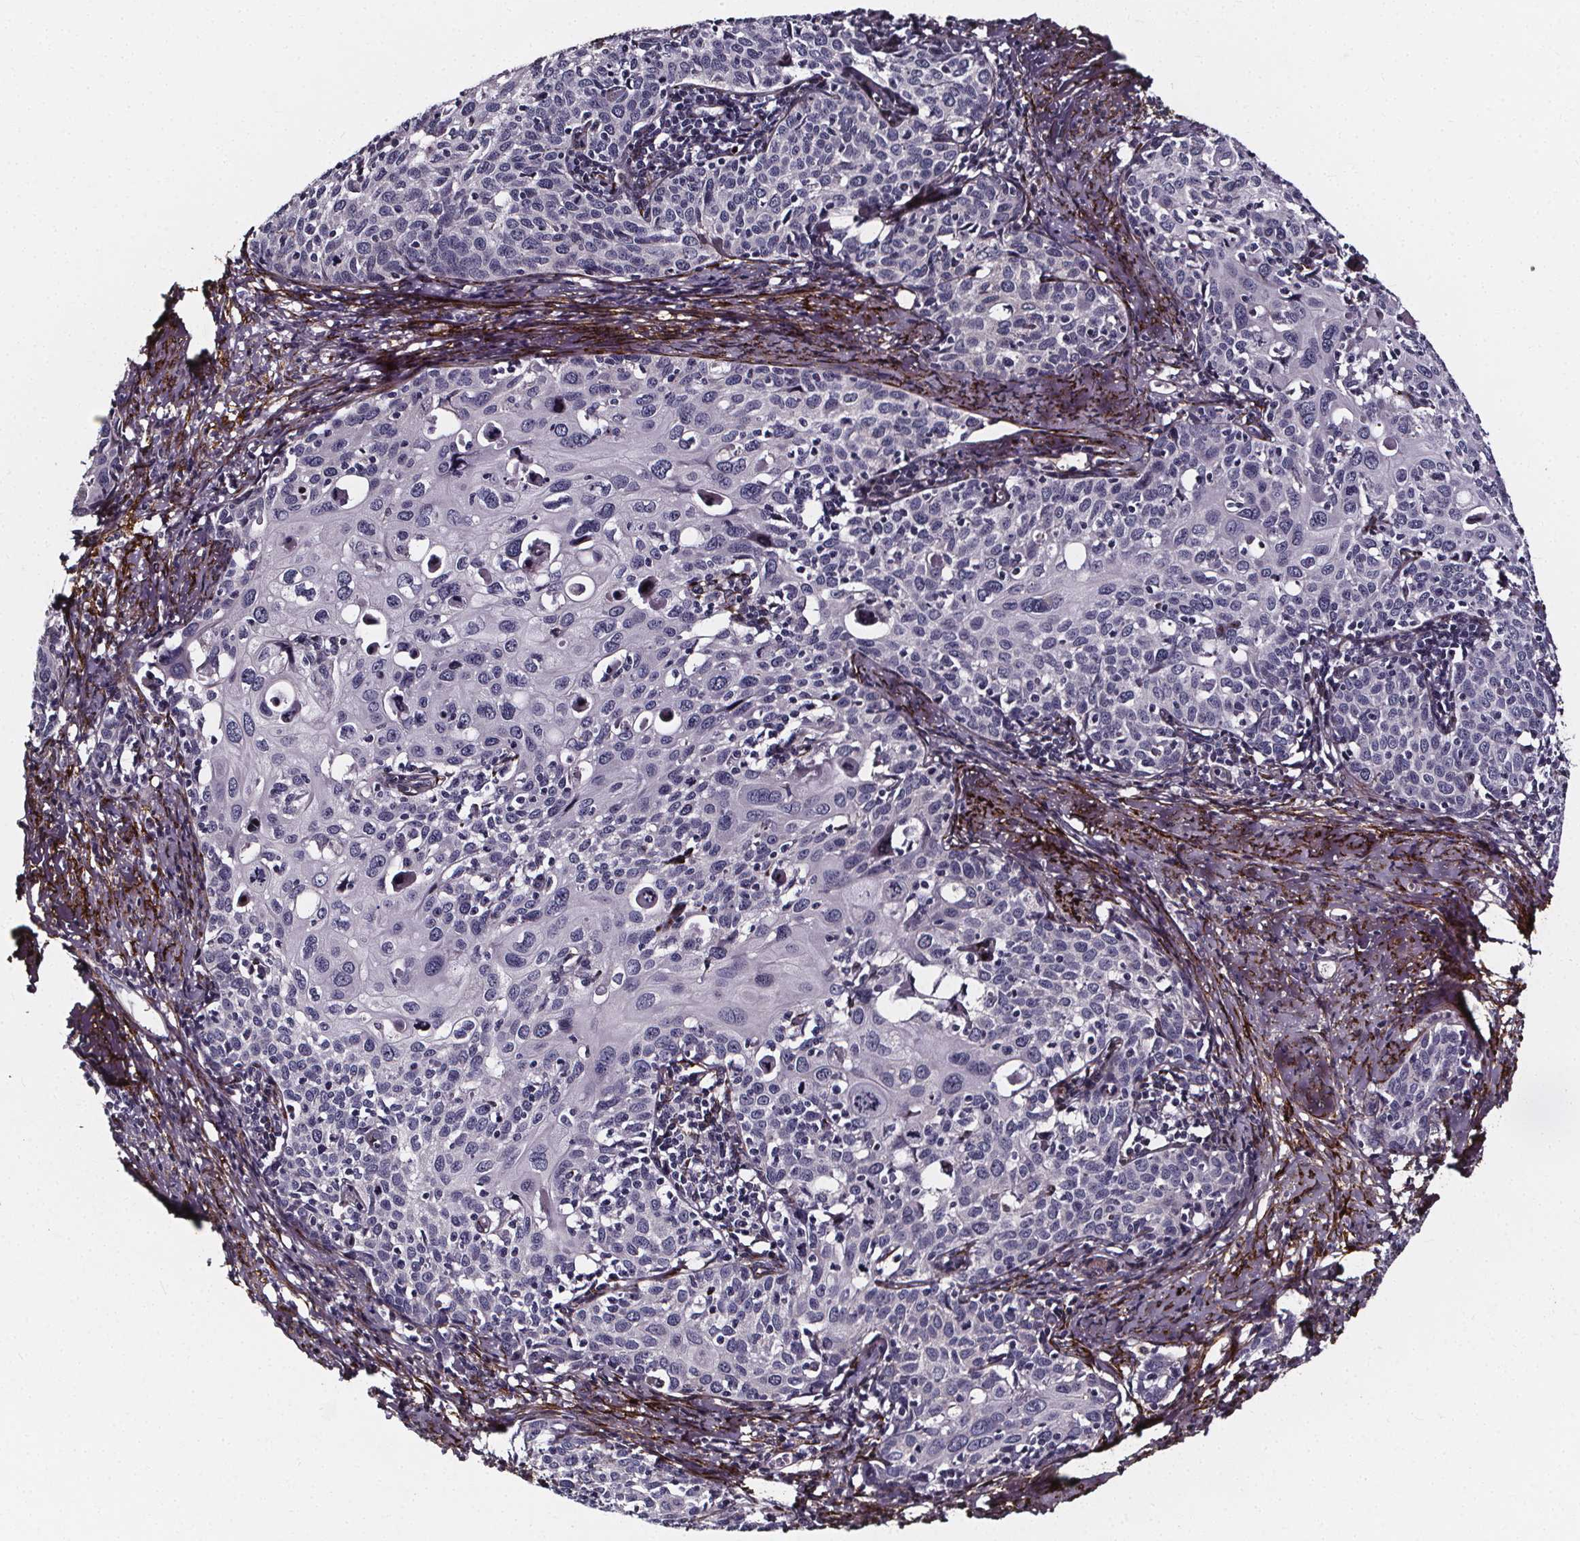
{"staining": {"intensity": "negative", "quantity": "none", "location": "none"}, "tissue": "cervical cancer", "cell_type": "Tumor cells", "image_type": "cancer", "snomed": [{"axis": "morphology", "description": "Squamous cell carcinoma, NOS"}, {"axis": "topography", "description": "Cervix"}], "caption": "Cervical squamous cell carcinoma was stained to show a protein in brown. There is no significant staining in tumor cells.", "gene": "AEBP1", "patient": {"sex": "female", "age": 62}}